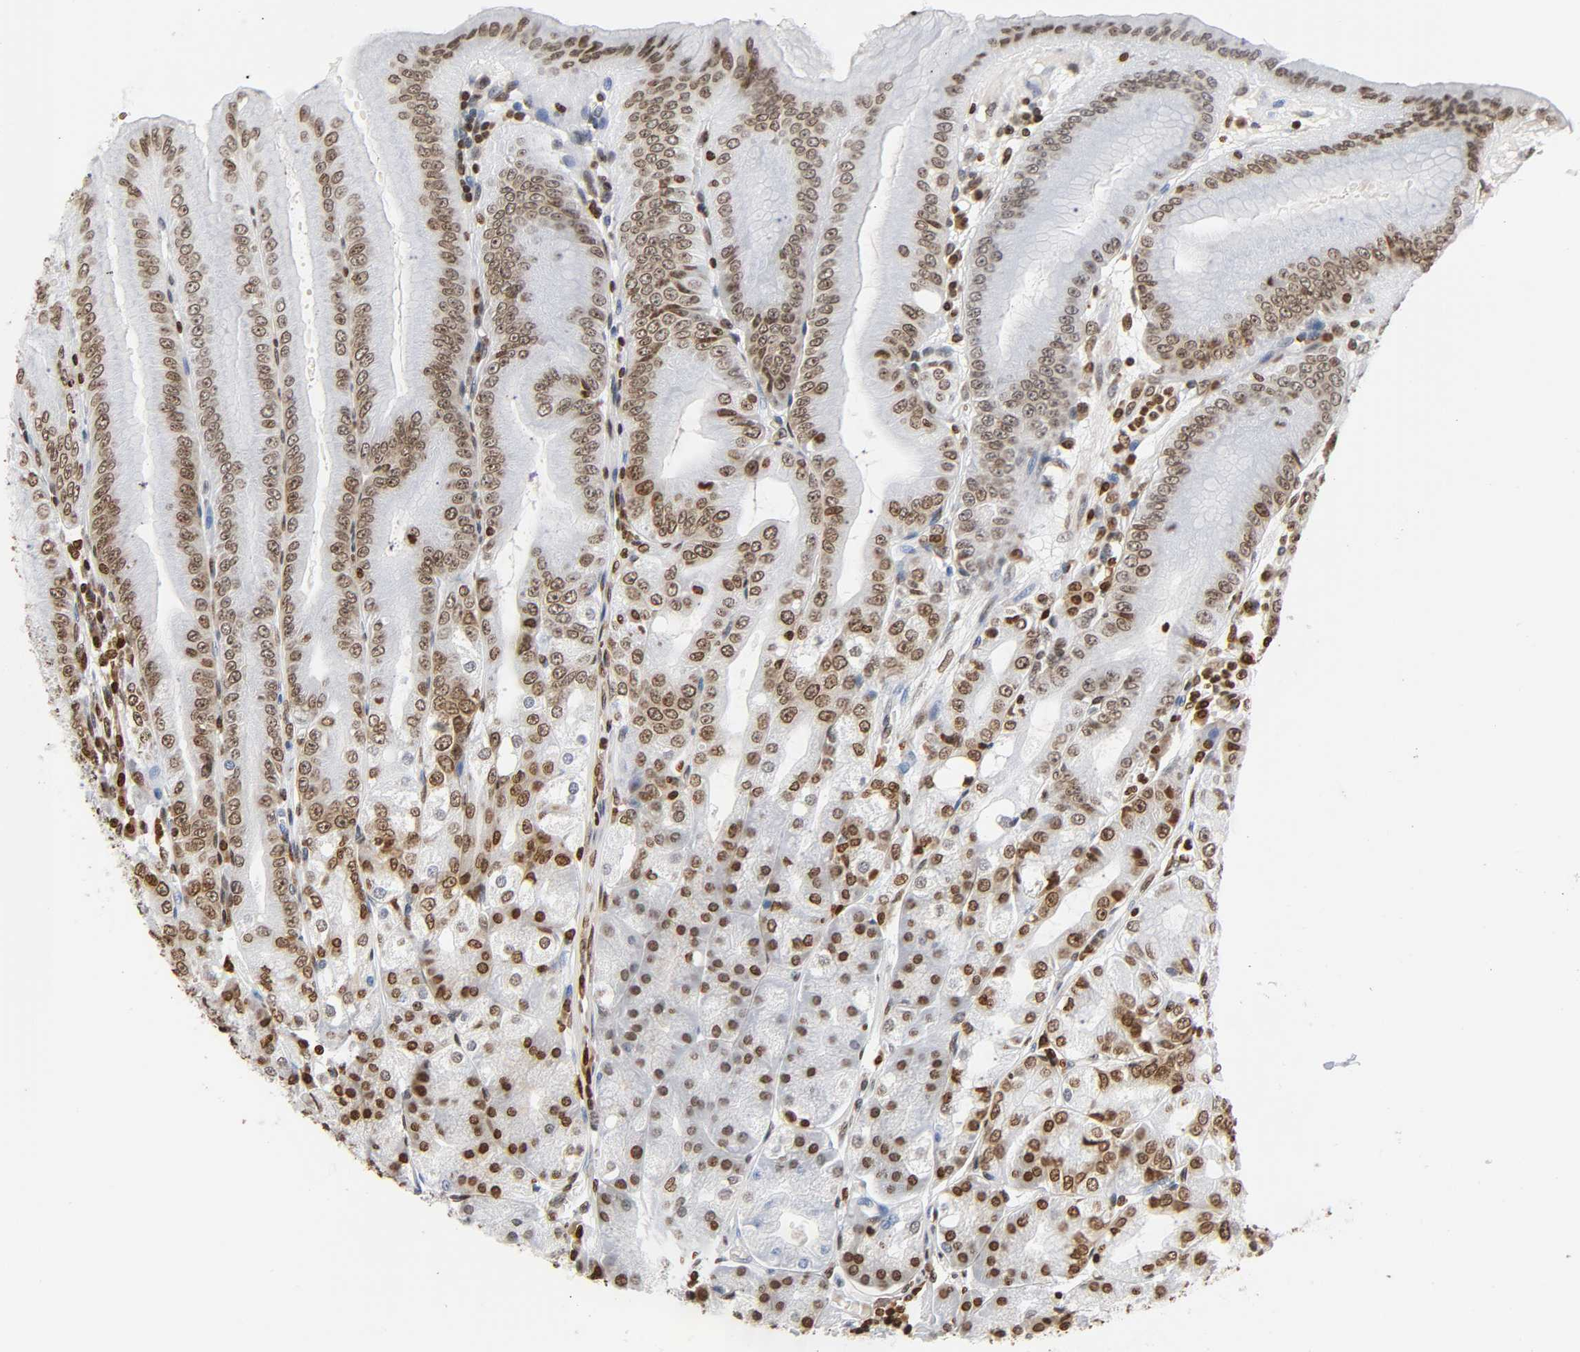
{"staining": {"intensity": "strong", "quantity": ">75%", "location": "cytoplasmic/membranous,nuclear"}, "tissue": "stomach", "cell_type": "Glandular cells", "image_type": "normal", "snomed": [{"axis": "morphology", "description": "Normal tissue, NOS"}, {"axis": "topography", "description": "Stomach, lower"}], "caption": "This image shows unremarkable stomach stained with IHC to label a protein in brown. The cytoplasmic/membranous,nuclear of glandular cells show strong positivity for the protein. Nuclei are counter-stained blue.", "gene": "HOXA6", "patient": {"sex": "male", "age": 71}}